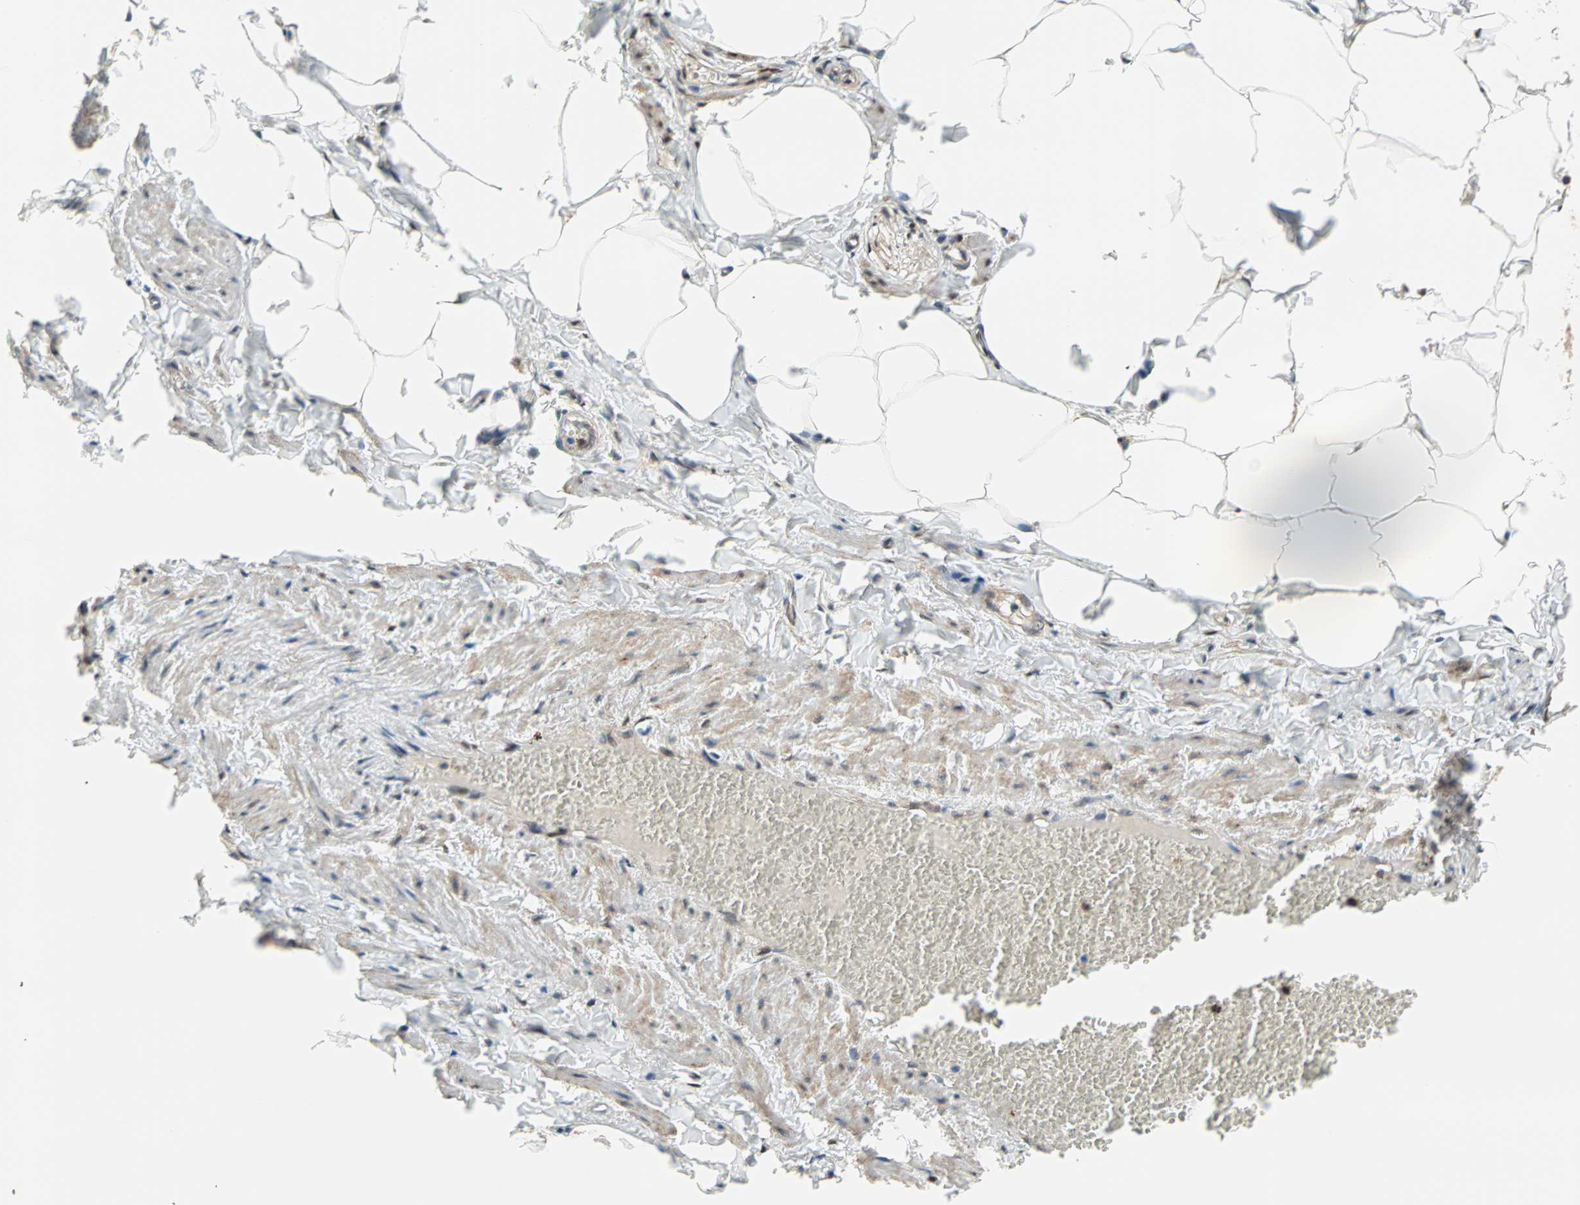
{"staining": {"intensity": "negative", "quantity": "none", "location": "none"}, "tissue": "adipose tissue", "cell_type": "Adipocytes", "image_type": "normal", "snomed": [{"axis": "morphology", "description": "Normal tissue, NOS"}, {"axis": "topography", "description": "Vascular tissue"}], "caption": "High power microscopy image of an immunohistochemistry (IHC) photomicrograph of unremarkable adipose tissue, revealing no significant expression in adipocytes. (DAB immunohistochemistry with hematoxylin counter stain).", "gene": "HECW1", "patient": {"sex": "male", "age": 41}}